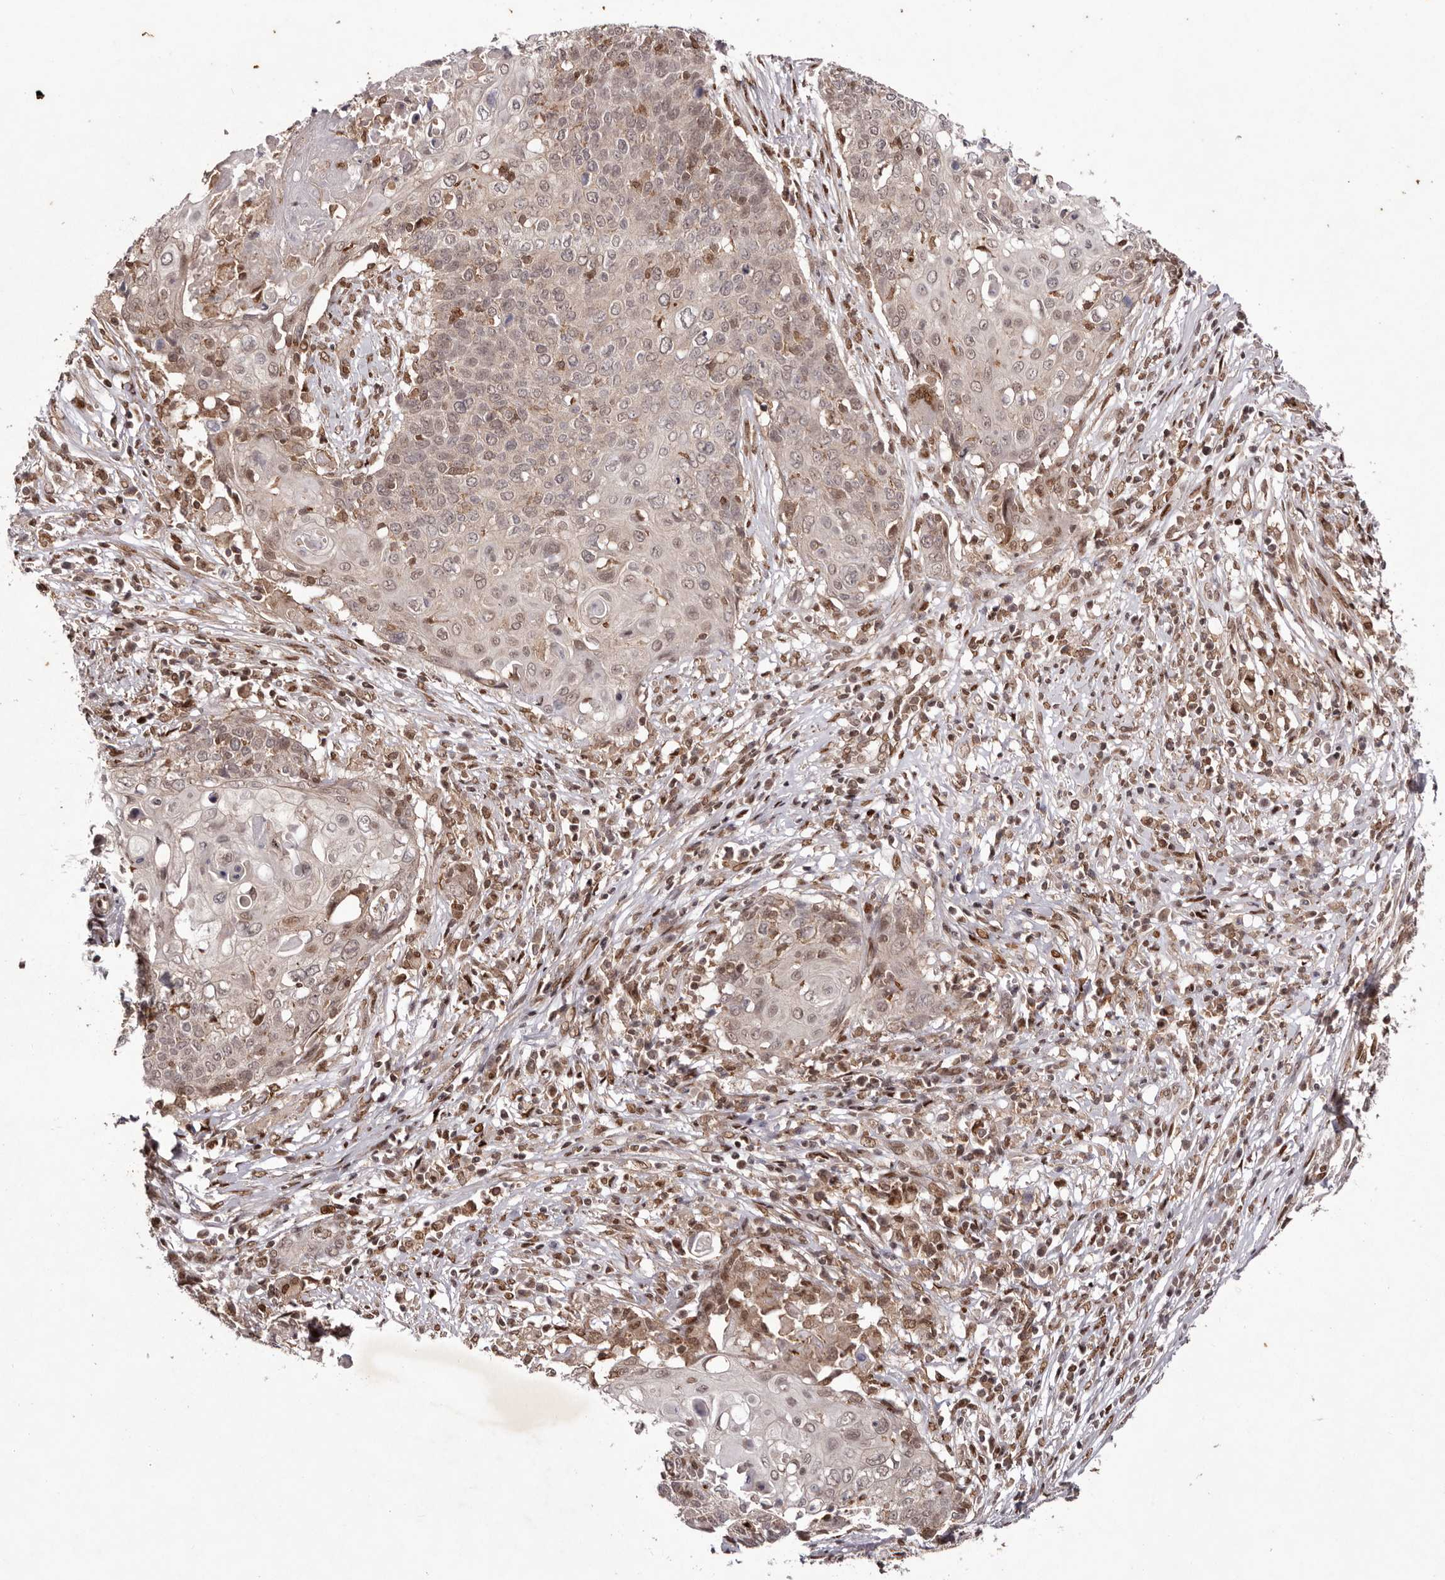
{"staining": {"intensity": "weak", "quantity": "<25%", "location": "nuclear"}, "tissue": "cervical cancer", "cell_type": "Tumor cells", "image_type": "cancer", "snomed": [{"axis": "morphology", "description": "Squamous cell carcinoma, NOS"}, {"axis": "topography", "description": "Cervix"}], "caption": "IHC image of cervical cancer stained for a protein (brown), which reveals no positivity in tumor cells. The staining was performed using DAB to visualize the protein expression in brown, while the nuclei were stained in blue with hematoxylin (Magnification: 20x).", "gene": "FBXO5", "patient": {"sex": "female", "age": 39}}